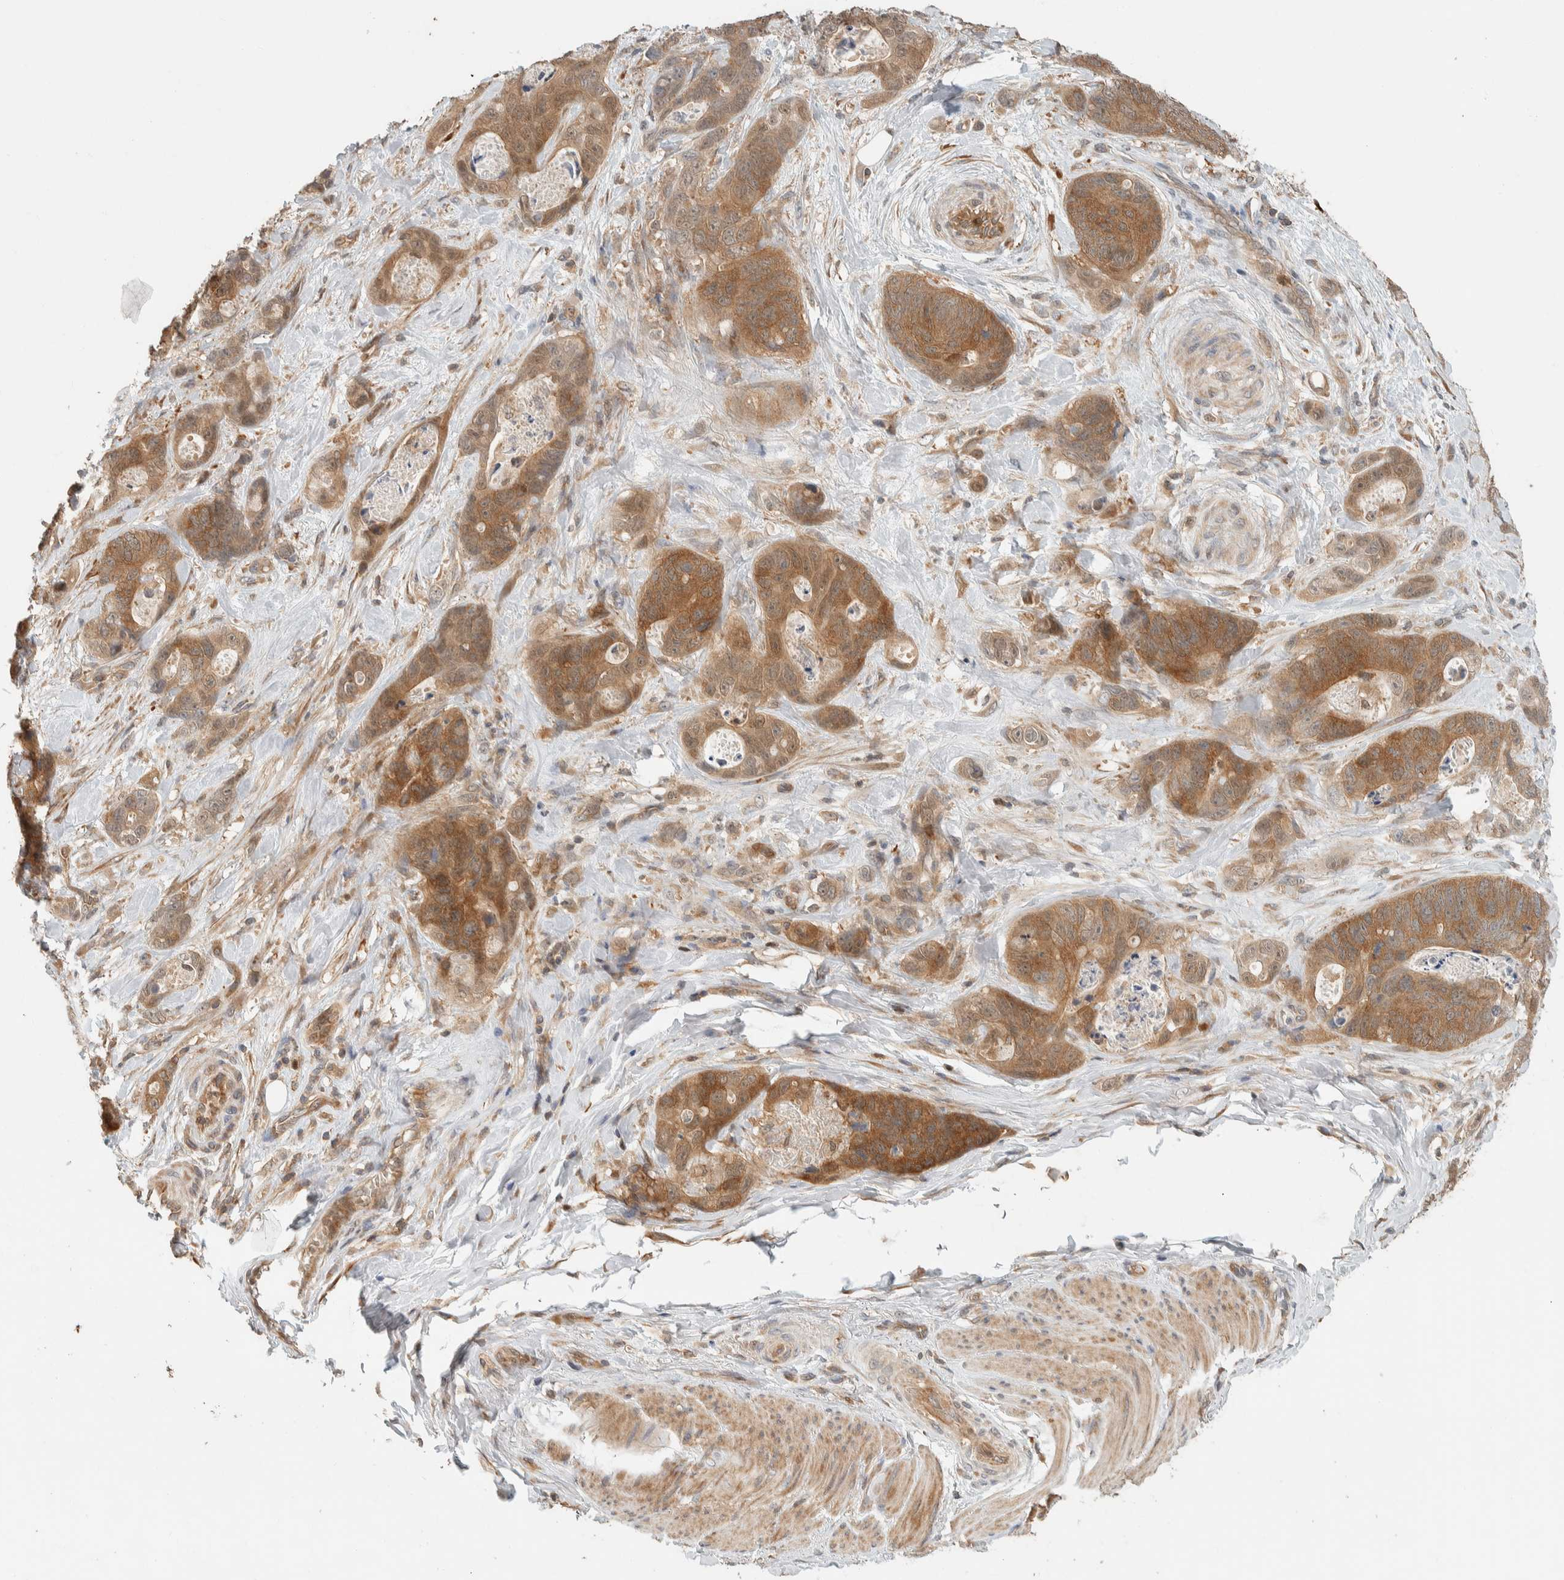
{"staining": {"intensity": "moderate", "quantity": ">75%", "location": "cytoplasmic/membranous"}, "tissue": "stomach cancer", "cell_type": "Tumor cells", "image_type": "cancer", "snomed": [{"axis": "morphology", "description": "Normal tissue, NOS"}, {"axis": "morphology", "description": "Adenocarcinoma, NOS"}, {"axis": "topography", "description": "Stomach"}], "caption": "A brown stain highlights moderate cytoplasmic/membranous expression of a protein in human stomach cancer (adenocarcinoma) tumor cells. The staining was performed using DAB (3,3'-diaminobenzidine), with brown indicating positive protein expression. Nuclei are stained blue with hematoxylin.", "gene": "ADSS2", "patient": {"sex": "female", "age": 89}}